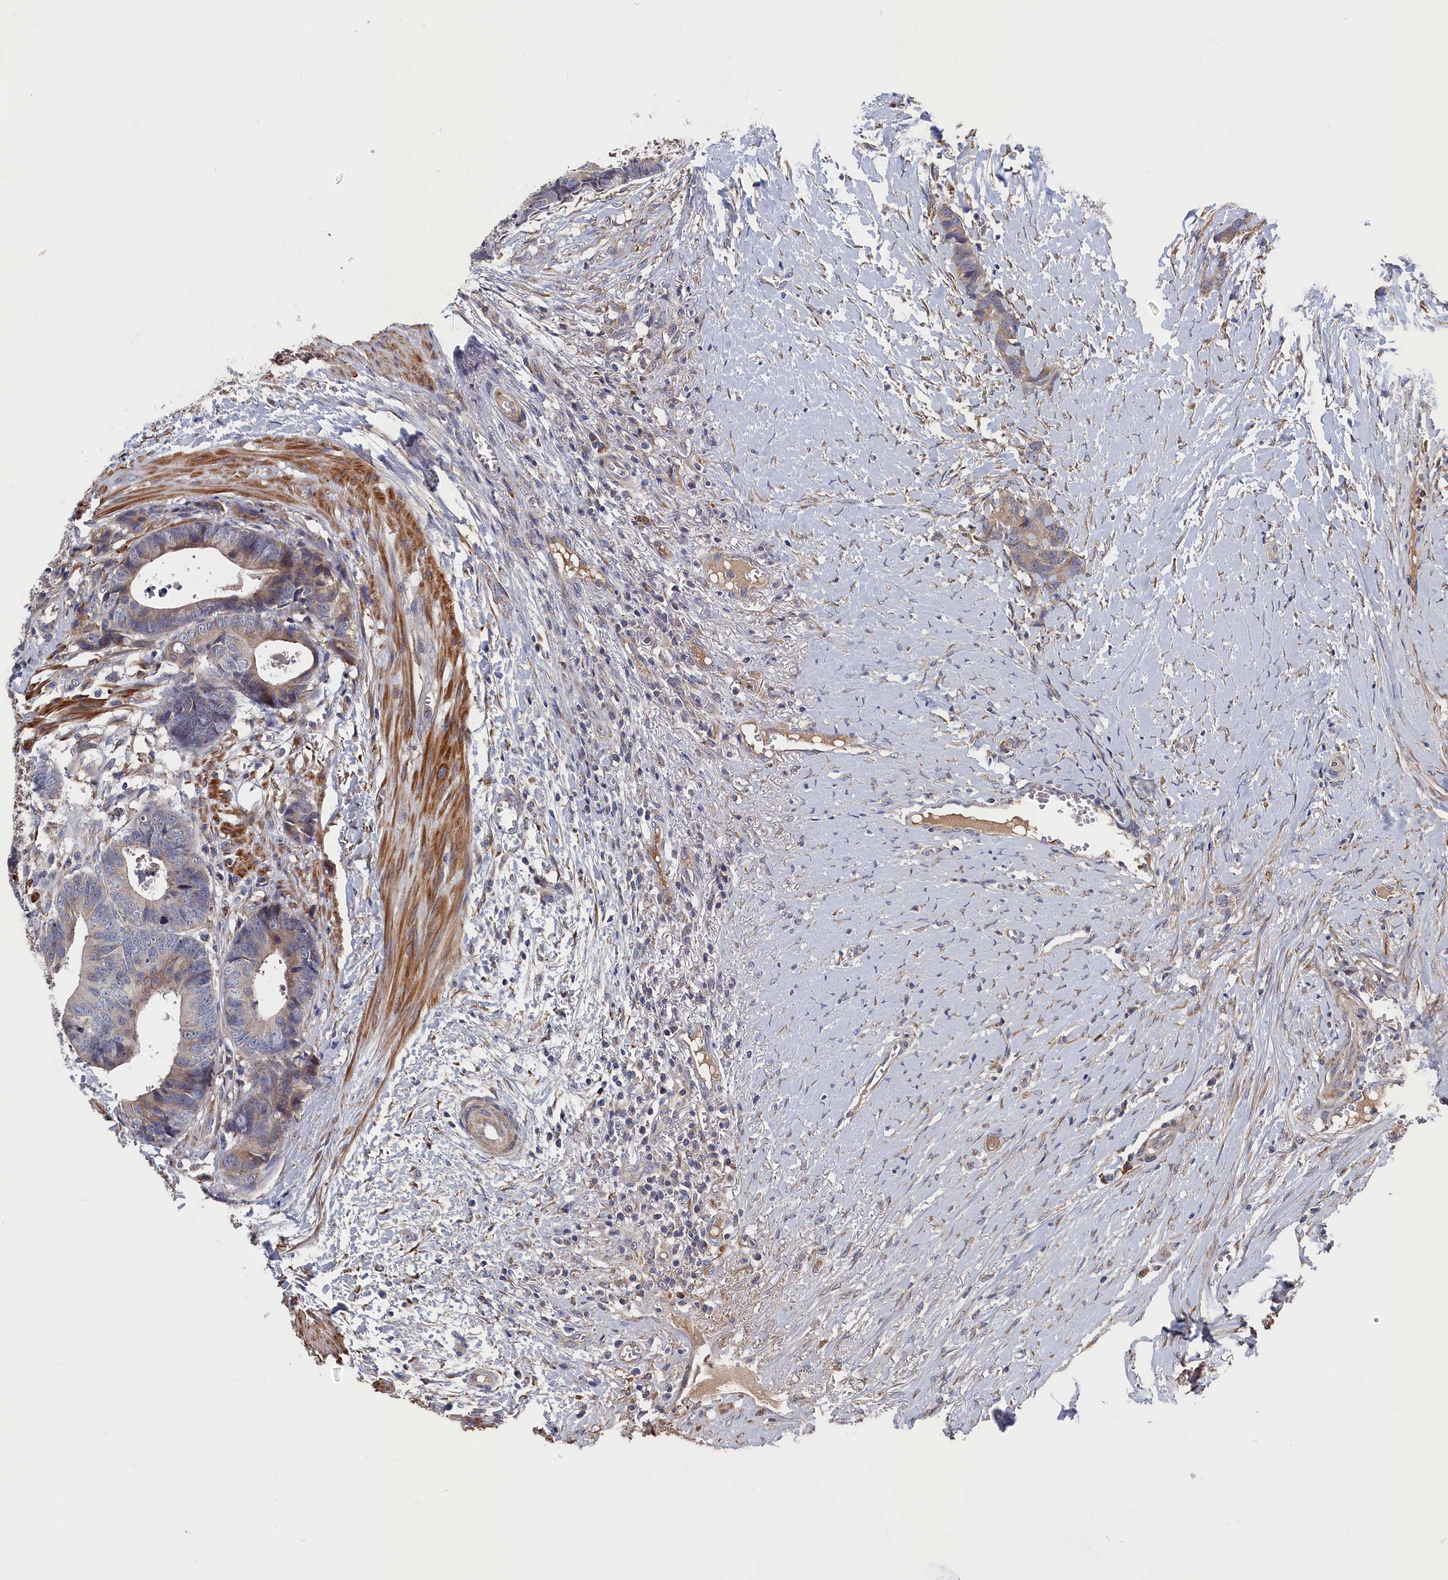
{"staining": {"intensity": "weak", "quantity": "<25%", "location": "cytoplasmic/membranous"}, "tissue": "colorectal cancer", "cell_type": "Tumor cells", "image_type": "cancer", "snomed": [{"axis": "morphology", "description": "Adenocarcinoma, NOS"}, {"axis": "topography", "description": "Colon"}], "caption": "Immunohistochemical staining of human colorectal cancer reveals no significant staining in tumor cells. (Immunohistochemistry (ihc), brightfield microscopy, high magnification).", "gene": "CYB5D2", "patient": {"sex": "female", "age": 57}}